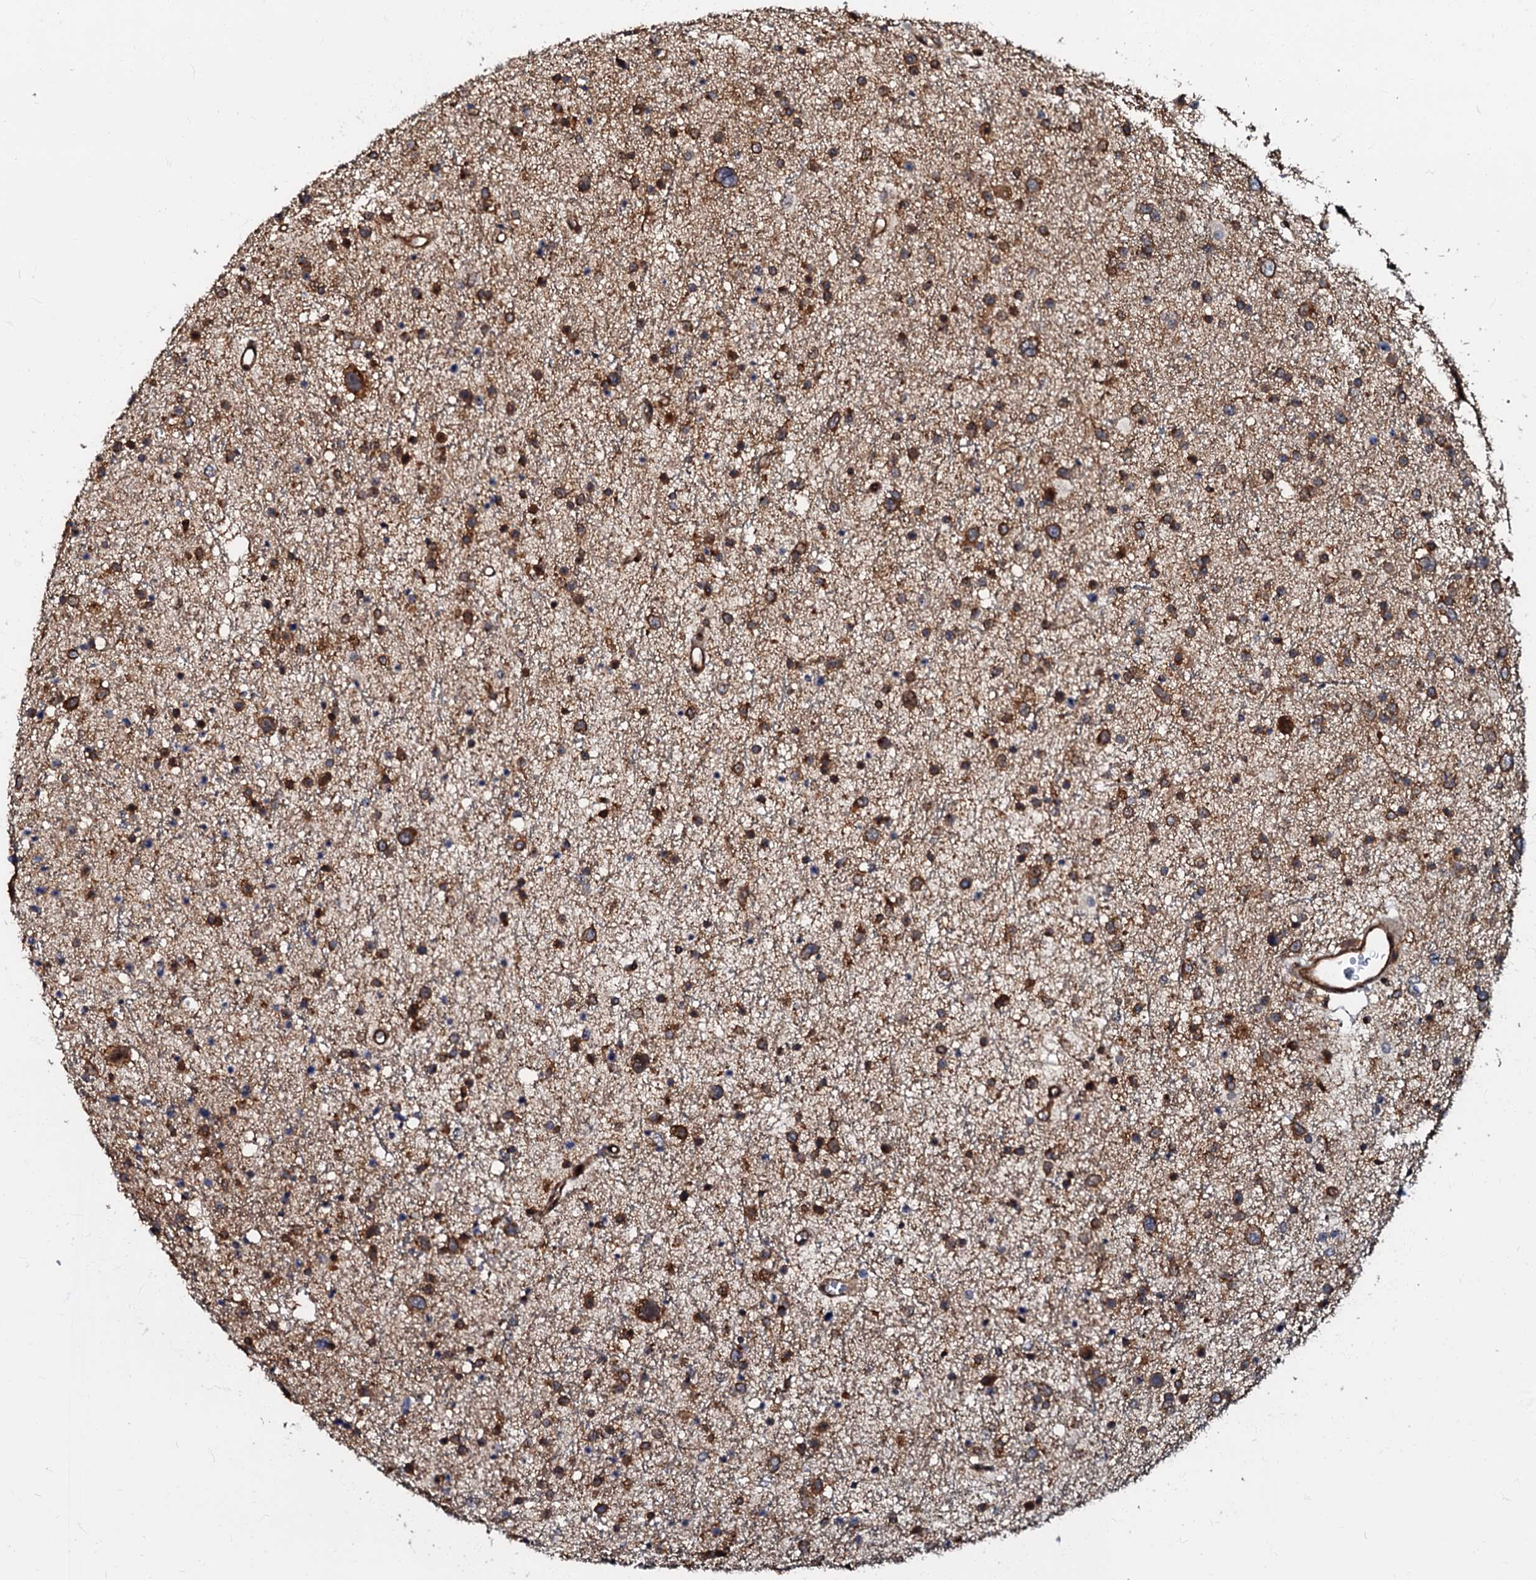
{"staining": {"intensity": "strong", "quantity": "25%-75%", "location": "cytoplasmic/membranous"}, "tissue": "glioma", "cell_type": "Tumor cells", "image_type": "cancer", "snomed": [{"axis": "morphology", "description": "Glioma, malignant, Low grade"}, {"axis": "topography", "description": "Brain"}], "caption": "Glioma stained with a brown dye demonstrates strong cytoplasmic/membranous positive expression in approximately 25%-75% of tumor cells.", "gene": "OSBP", "patient": {"sex": "female", "age": 37}}